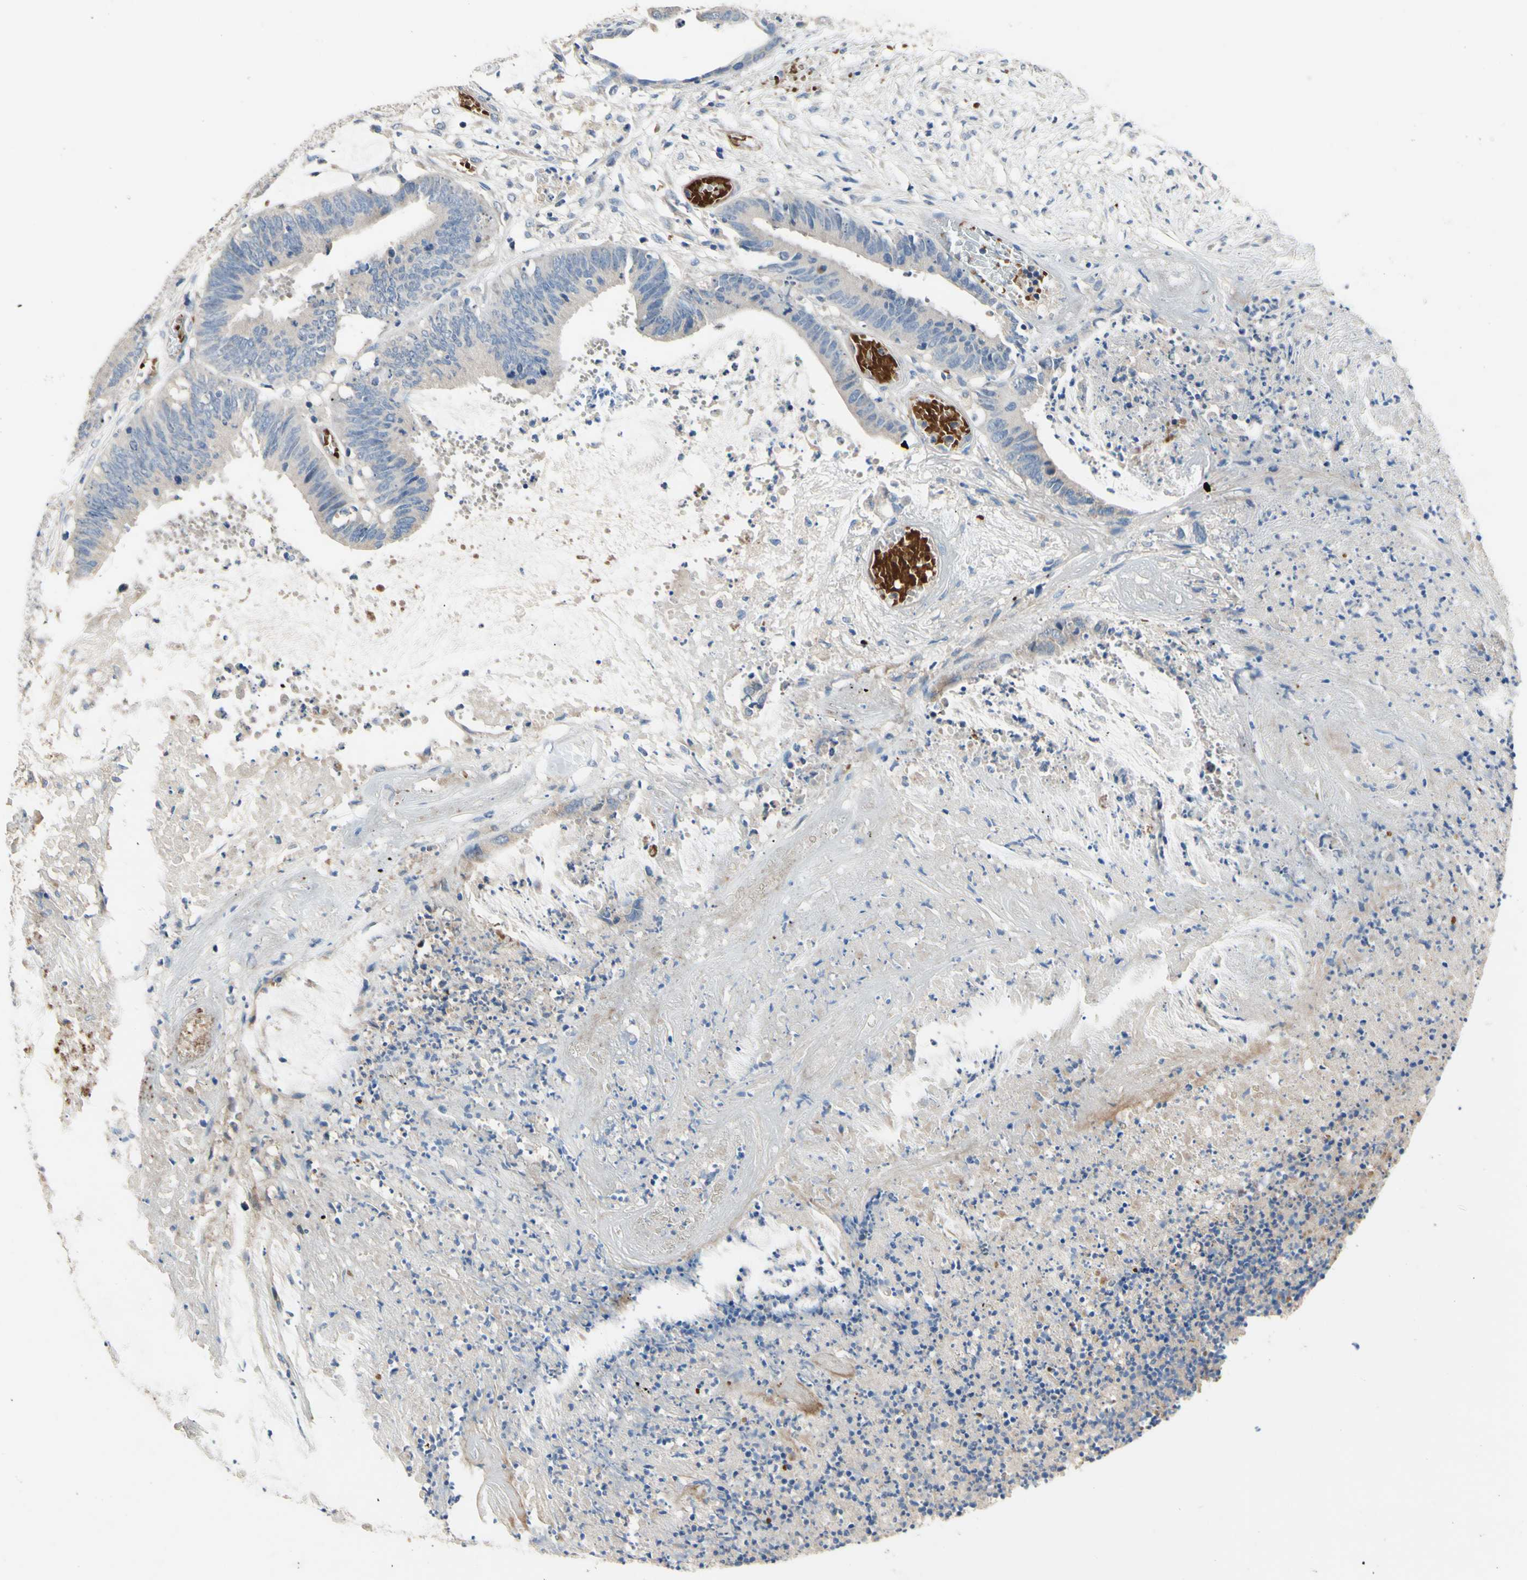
{"staining": {"intensity": "negative", "quantity": "none", "location": "none"}, "tissue": "colorectal cancer", "cell_type": "Tumor cells", "image_type": "cancer", "snomed": [{"axis": "morphology", "description": "Adenocarcinoma, NOS"}, {"axis": "topography", "description": "Rectum"}], "caption": "Tumor cells show no significant staining in colorectal cancer (adenocarcinoma).", "gene": "CDON", "patient": {"sex": "female", "age": 66}}